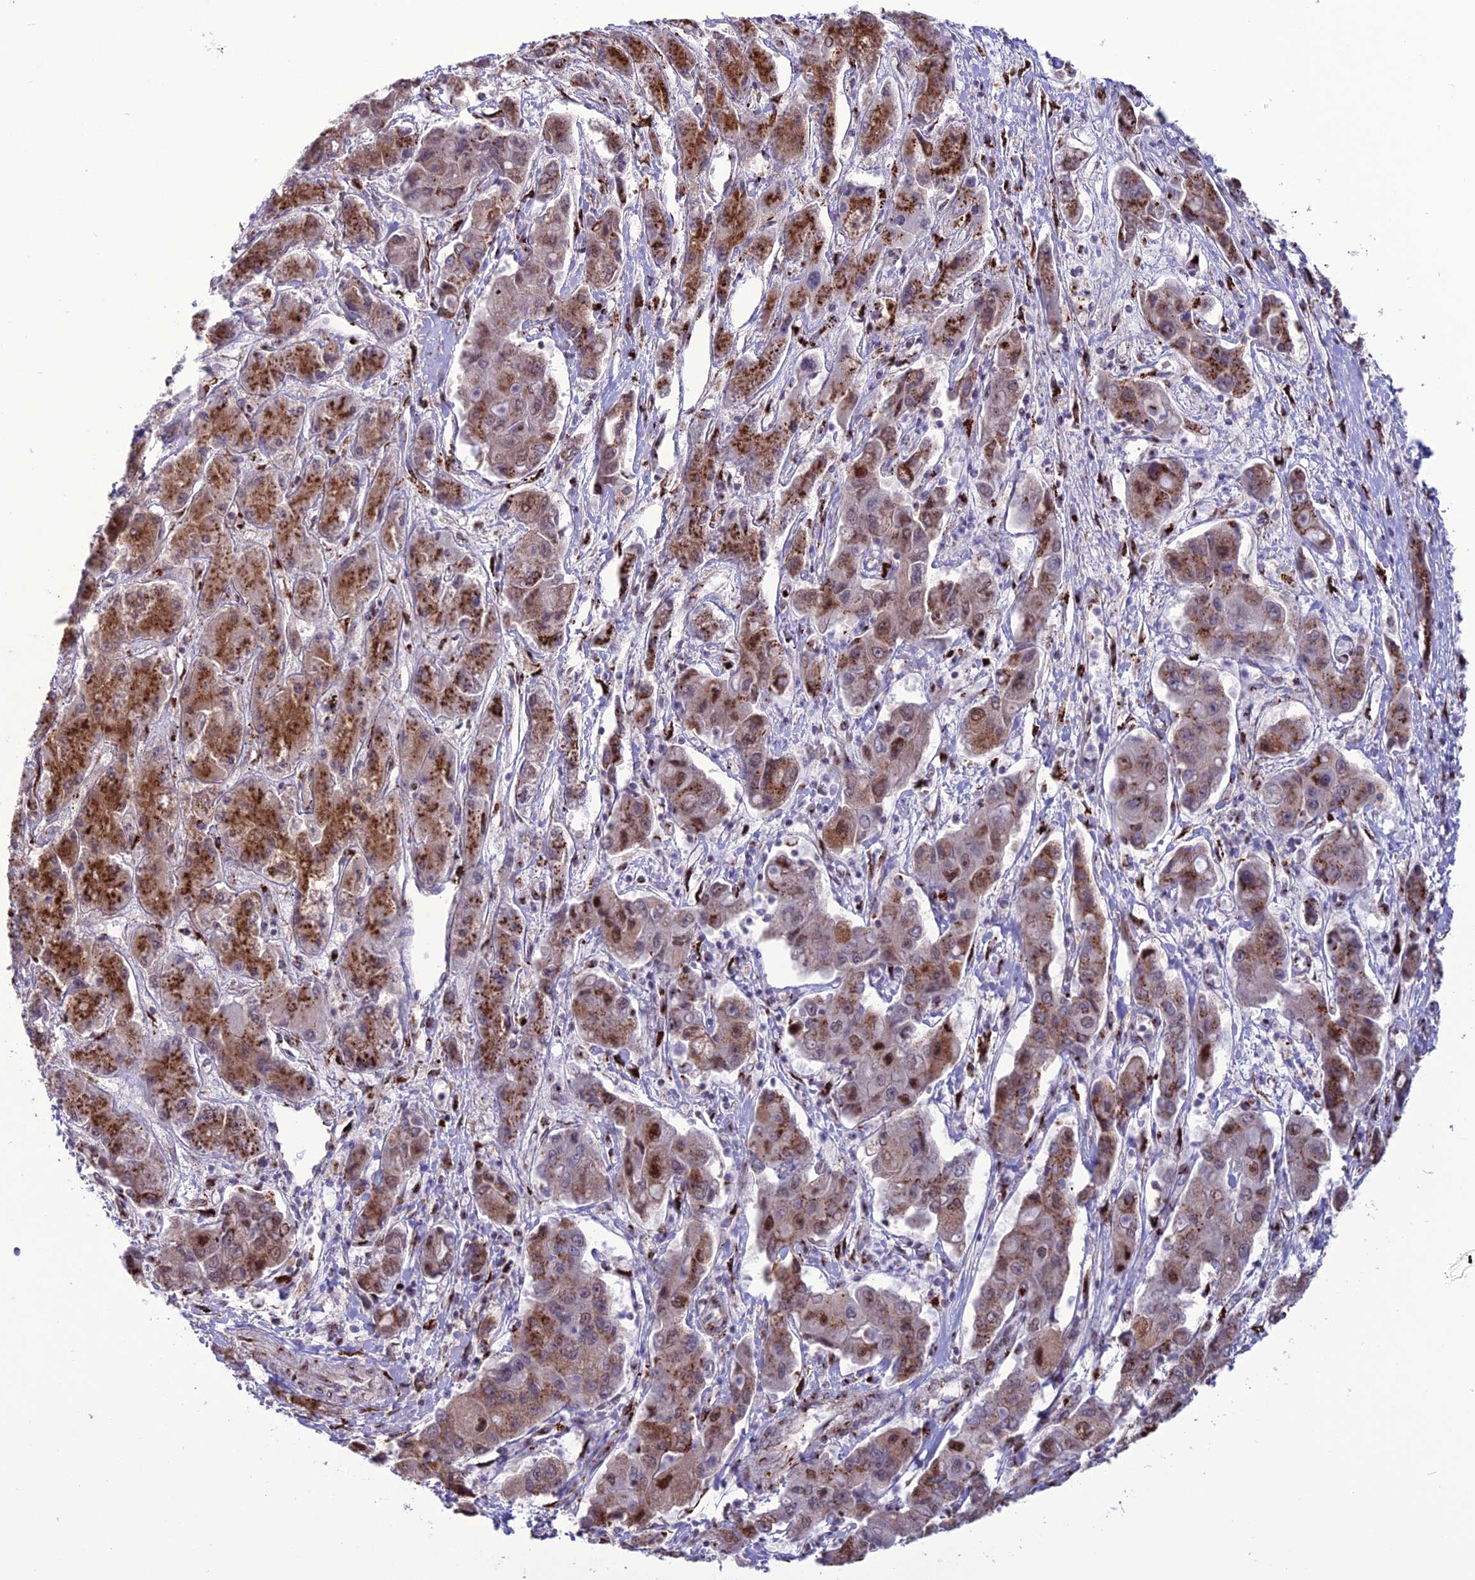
{"staining": {"intensity": "strong", "quantity": "25%-75%", "location": "cytoplasmic/membranous"}, "tissue": "liver cancer", "cell_type": "Tumor cells", "image_type": "cancer", "snomed": [{"axis": "morphology", "description": "Cholangiocarcinoma"}, {"axis": "topography", "description": "Liver"}], "caption": "There is high levels of strong cytoplasmic/membranous expression in tumor cells of cholangiocarcinoma (liver), as demonstrated by immunohistochemical staining (brown color).", "gene": "PLEKHA4", "patient": {"sex": "male", "age": 67}}